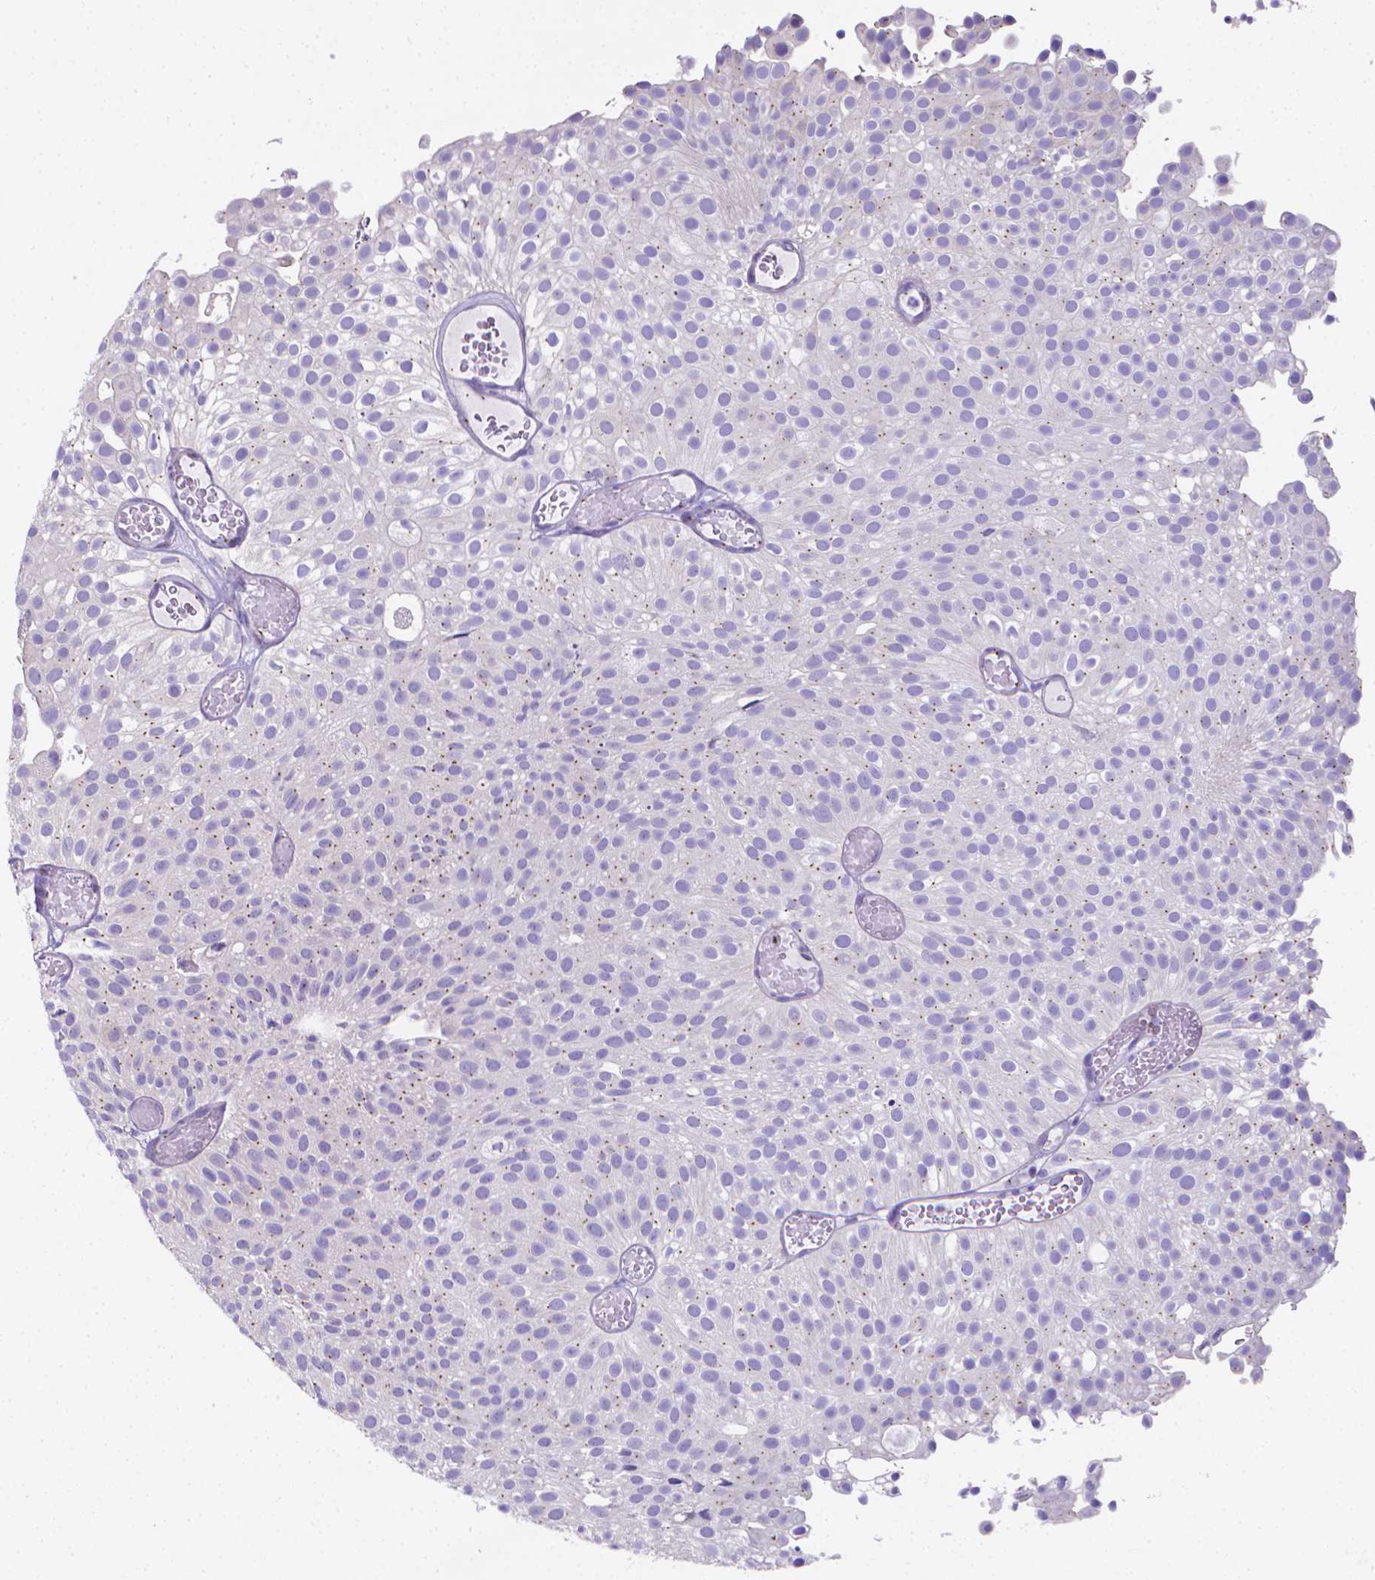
{"staining": {"intensity": "negative", "quantity": "none", "location": "none"}, "tissue": "urothelial cancer", "cell_type": "Tumor cells", "image_type": "cancer", "snomed": [{"axis": "morphology", "description": "Urothelial carcinoma, Low grade"}, {"axis": "topography", "description": "Urinary bladder"}], "caption": "Tumor cells show no significant protein staining in urothelial carcinoma (low-grade).", "gene": "LRRC73", "patient": {"sex": "male", "age": 78}}